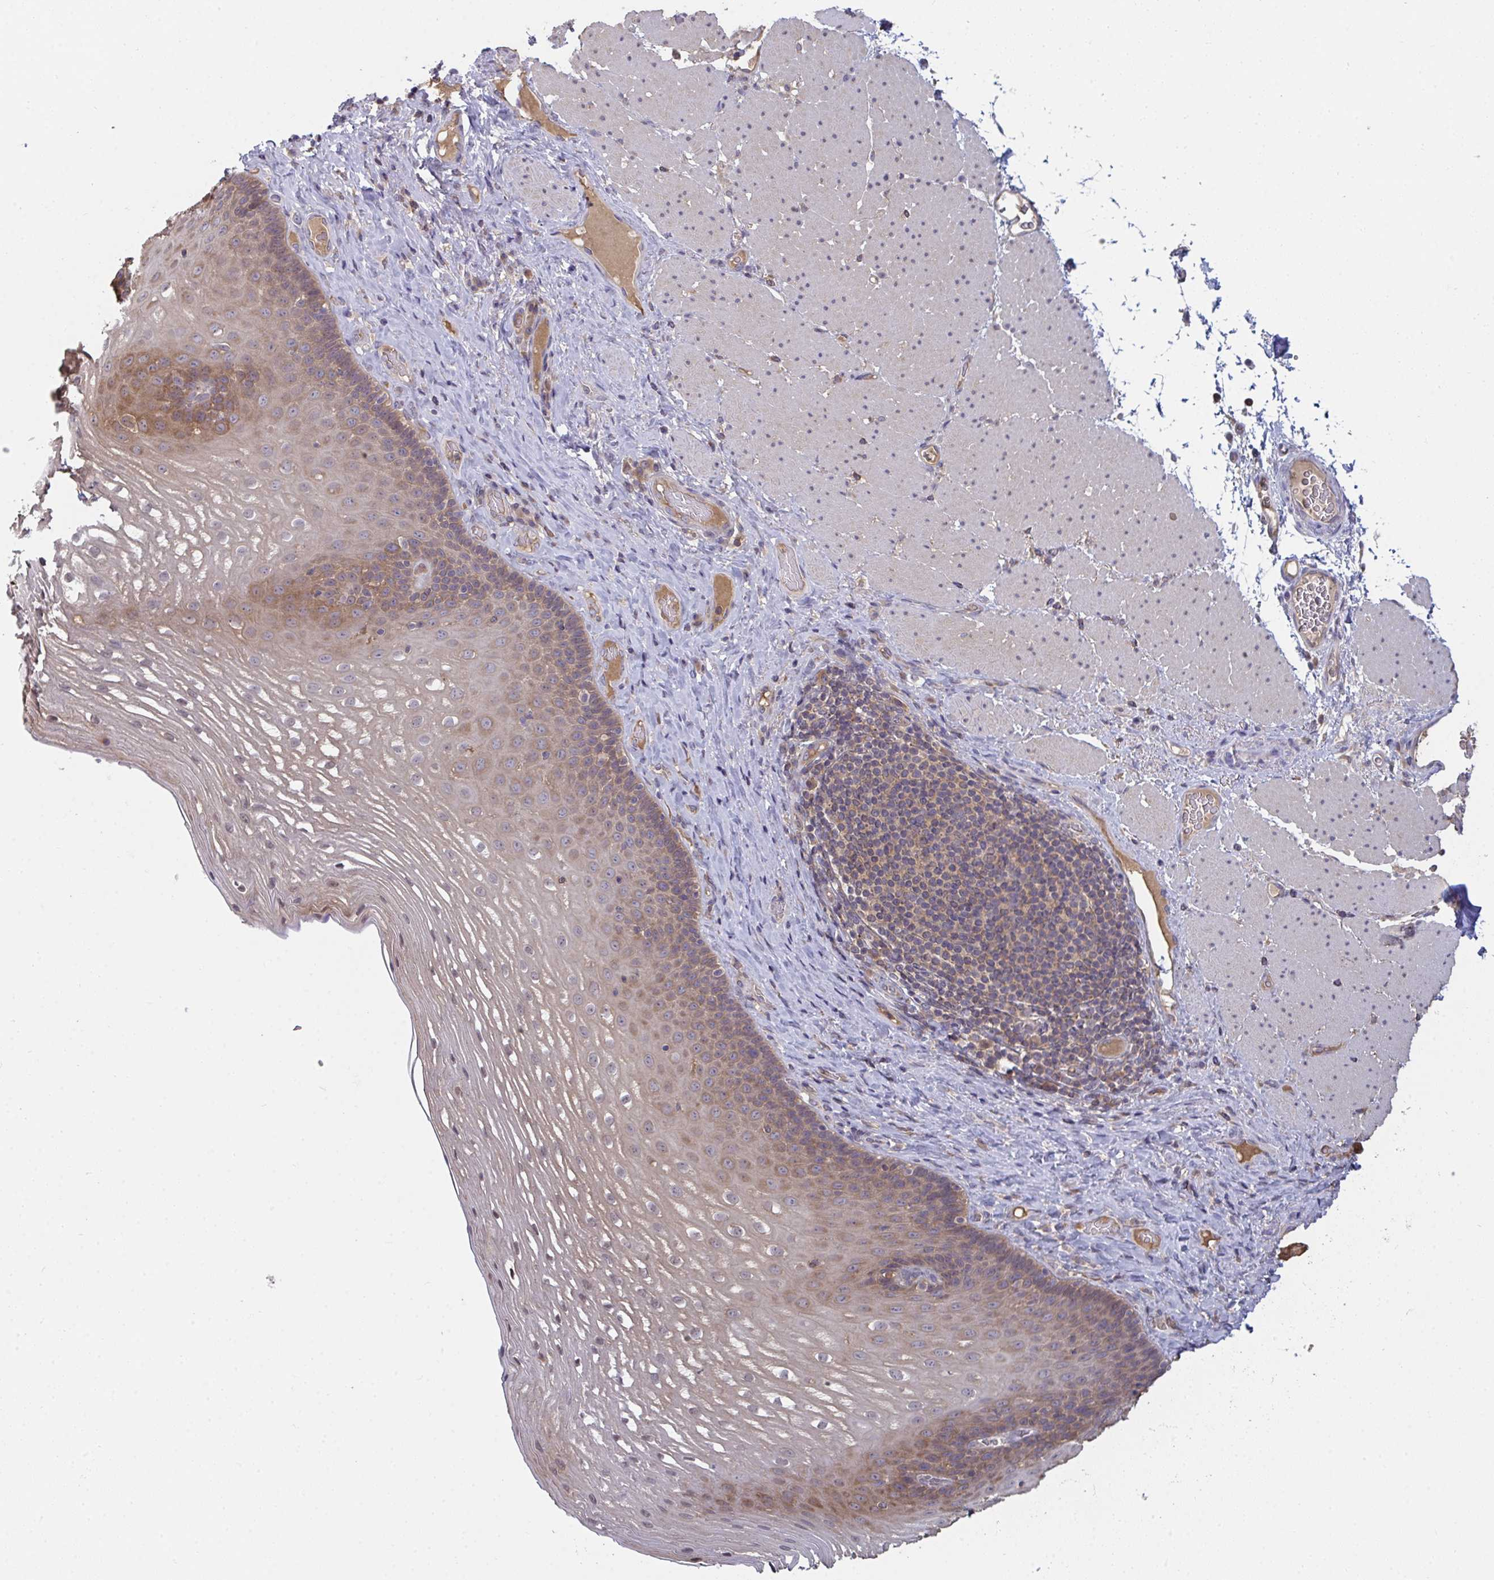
{"staining": {"intensity": "moderate", "quantity": ">75%", "location": "cytoplasmic/membranous,nuclear"}, "tissue": "esophagus", "cell_type": "Squamous epithelial cells", "image_type": "normal", "snomed": [{"axis": "morphology", "description": "Normal tissue, NOS"}, {"axis": "topography", "description": "Esophagus"}], "caption": "About >75% of squamous epithelial cells in unremarkable esophagus demonstrate moderate cytoplasmic/membranous,nuclear protein staining as visualized by brown immunohistochemical staining.", "gene": "TTC9C", "patient": {"sex": "male", "age": 62}}